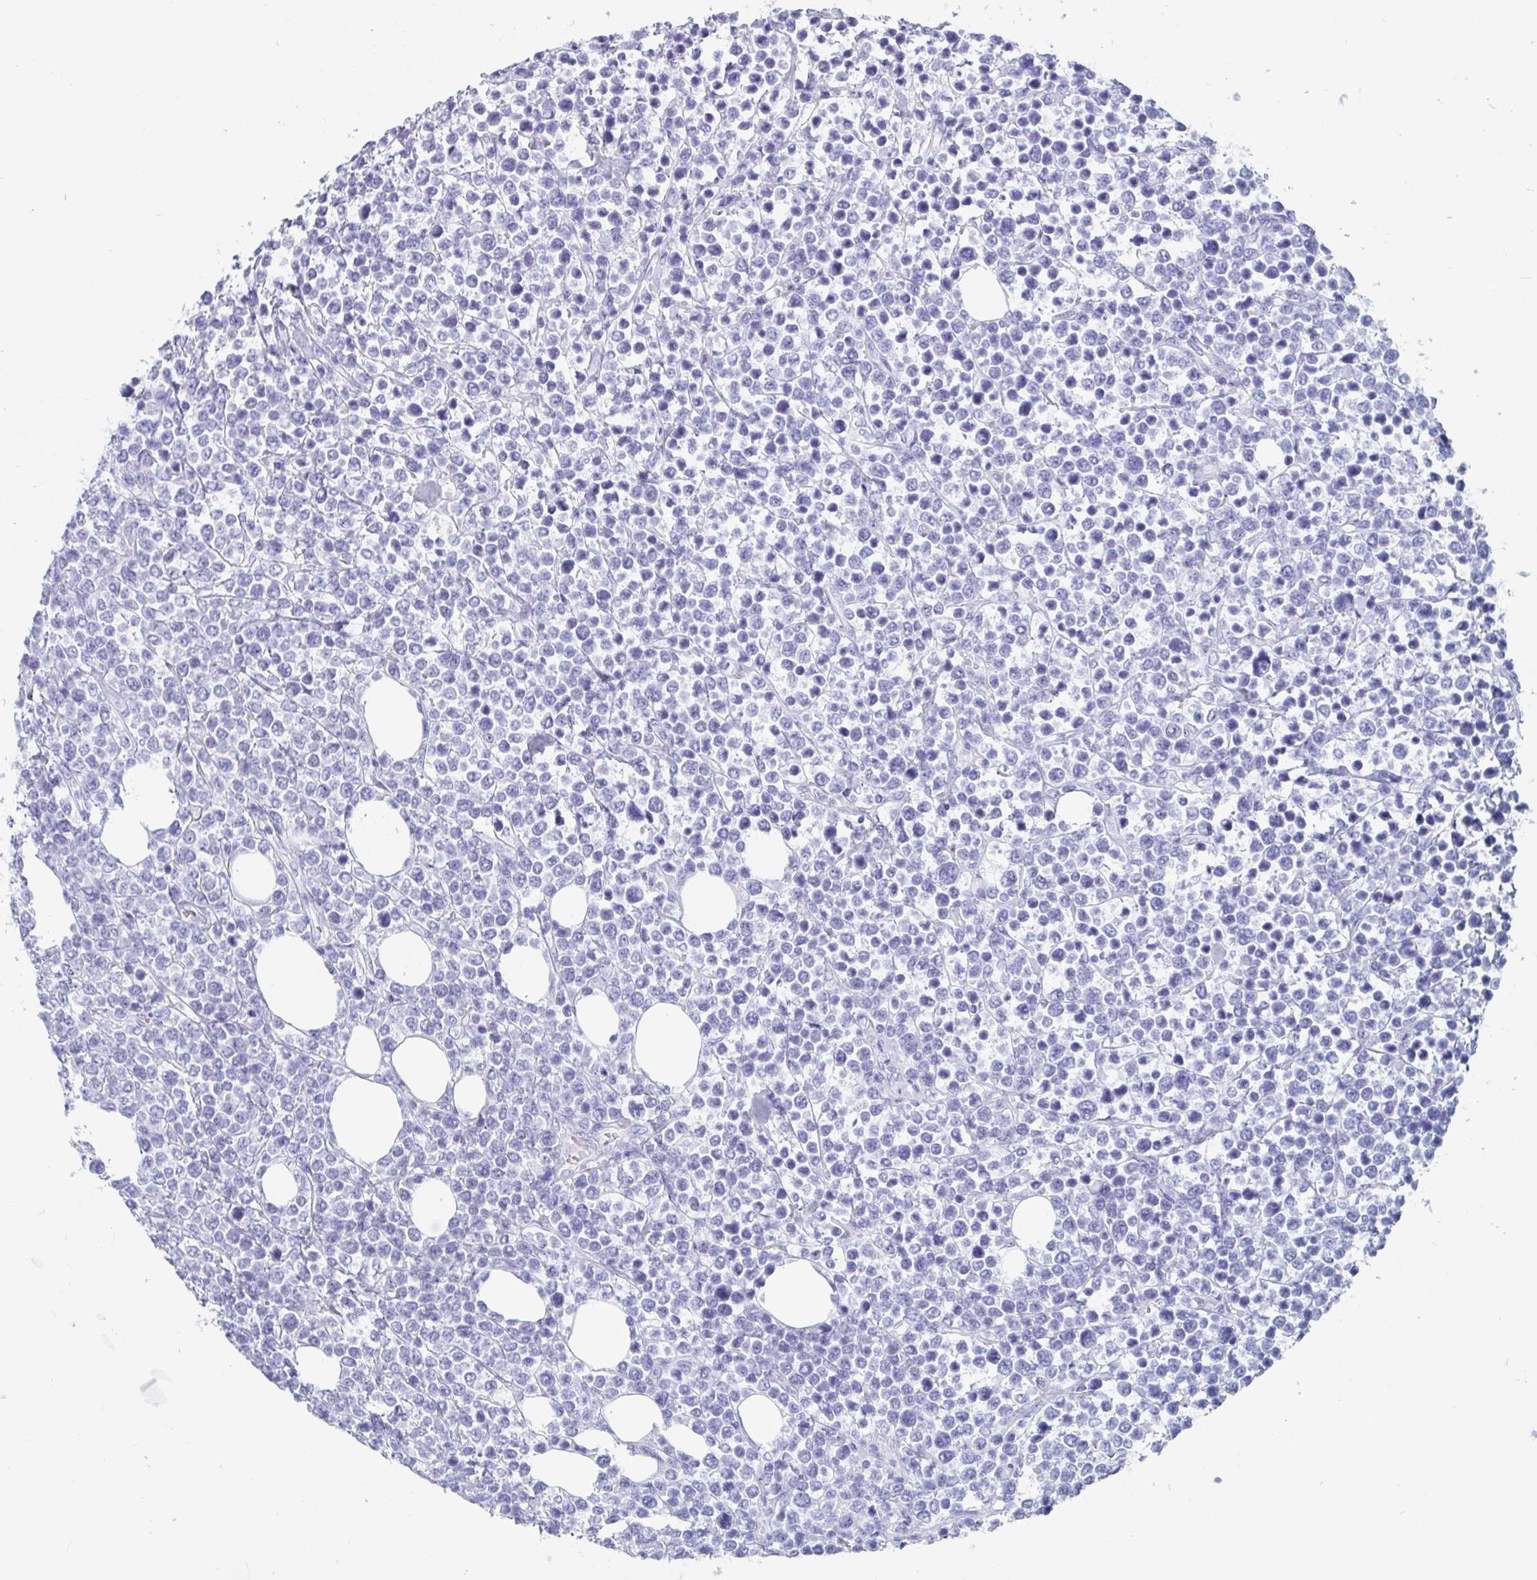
{"staining": {"intensity": "negative", "quantity": "none", "location": "none"}, "tissue": "lymphoma", "cell_type": "Tumor cells", "image_type": "cancer", "snomed": [{"axis": "morphology", "description": "Malignant lymphoma, non-Hodgkin's type, High grade"}, {"axis": "topography", "description": "Soft tissue"}], "caption": "Image shows no significant protein positivity in tumor cells of lymphoma. (DAB (3,3'-diaminobenzidine) IHC visualized using brightfield microscopy, high magnification).", "gene": "GKN2", "patient": {"sex": "female", "age": 56}}